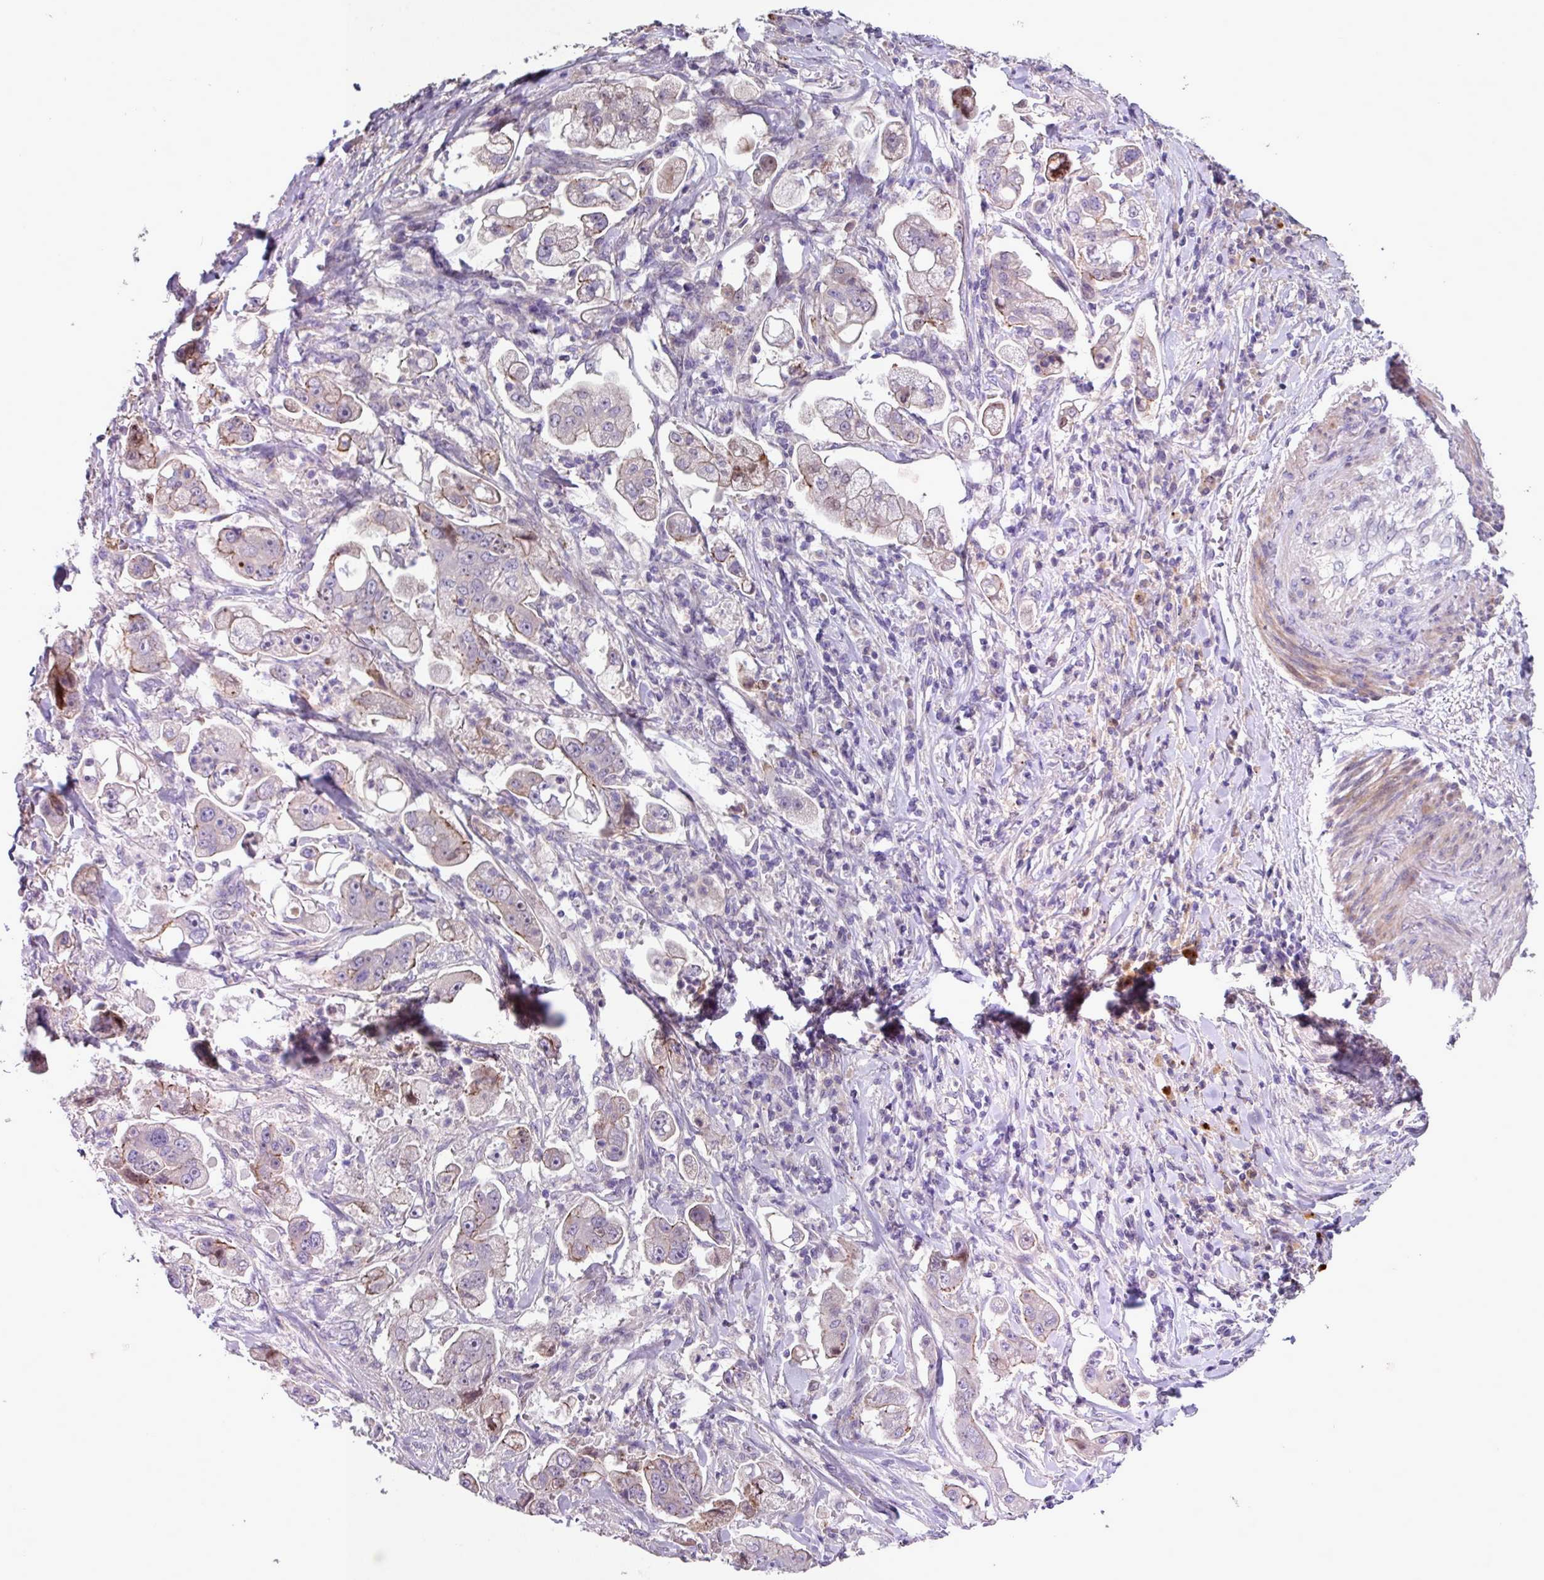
{"staining": {"intensity": "weak", "quantity": "25%-75%", "location": "cytoplasmic/membranous"}, "tissue": "stomach cancer", "cell_type": "Tumor cells", "image_type": "cancer", "snomed": [{"axis": "morphology", "description": "Adenocarcinoma, NOS"}, {"axis": "topography", "description": "Stomach"}], "caption": "Human stomach cancer (adenocarcinoma) stained for a protein (brown) demonstrates weak cytoplasmic/membranous positive positivity in approximately 25%-75% of tumor cells.", "gene": "IQCJ", "patient": {"sex": "male", "age": 62}}